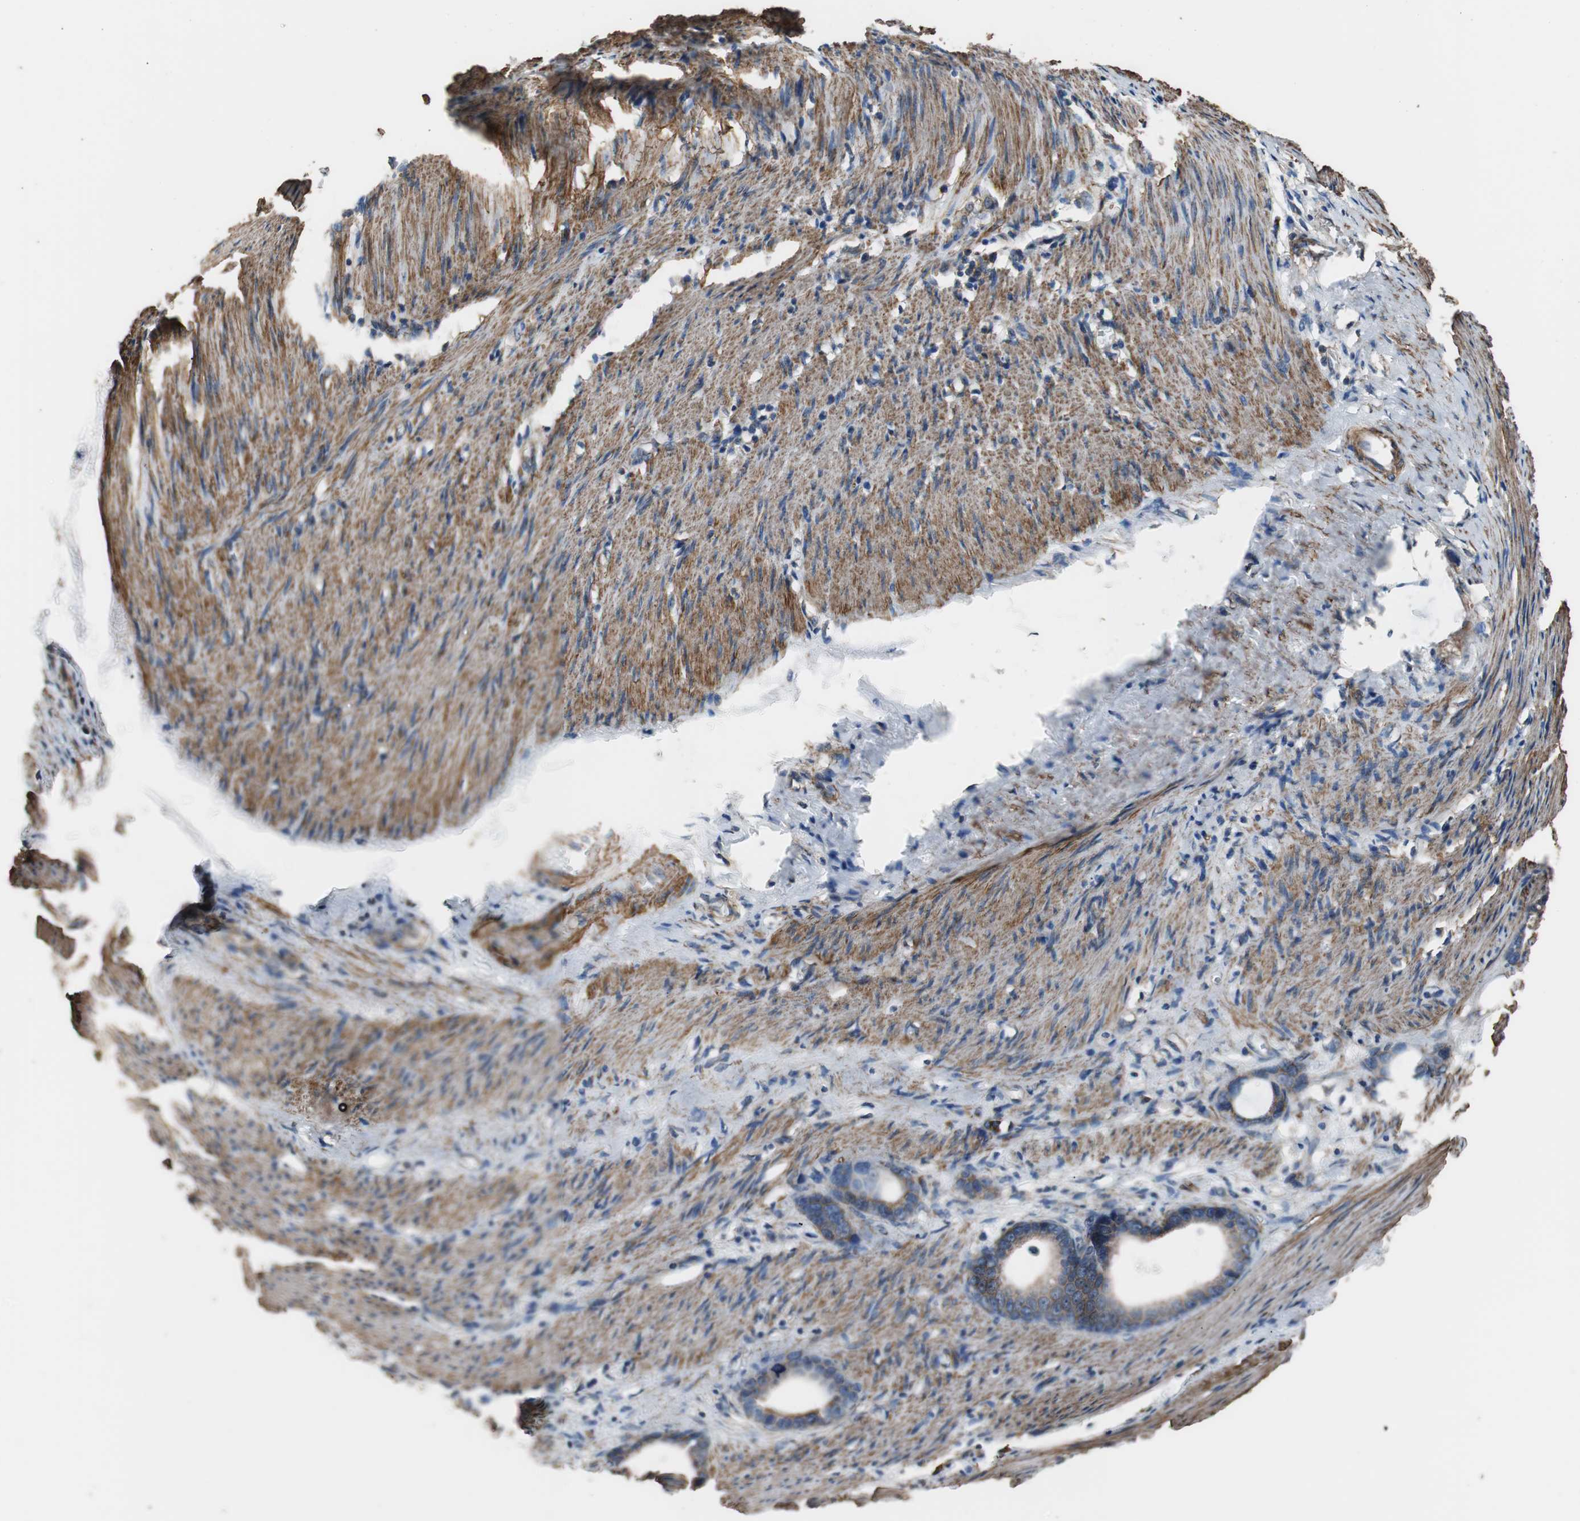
{"staining": {"intensity": "moderate", "quantity": ">75%", "location": "cytoplasmic/membranous"}, "tissue": "stomach cancer", "cell_type": "Tumor cells", "image_type": "cancer", "snomed": [{"axis": "morphology", "description": "Adenocarcinoma, NOS"}, {"axis": "topography", "description": "Stomach"}], "caption": "Protein expression analysis of adenocarcinoma (stomach) shows moderate cytoplasmic/membranous staining in approximately >75% of tumor cells.", "gene": "PITRM1", "patient": {"sex": "female", "age": 75}}